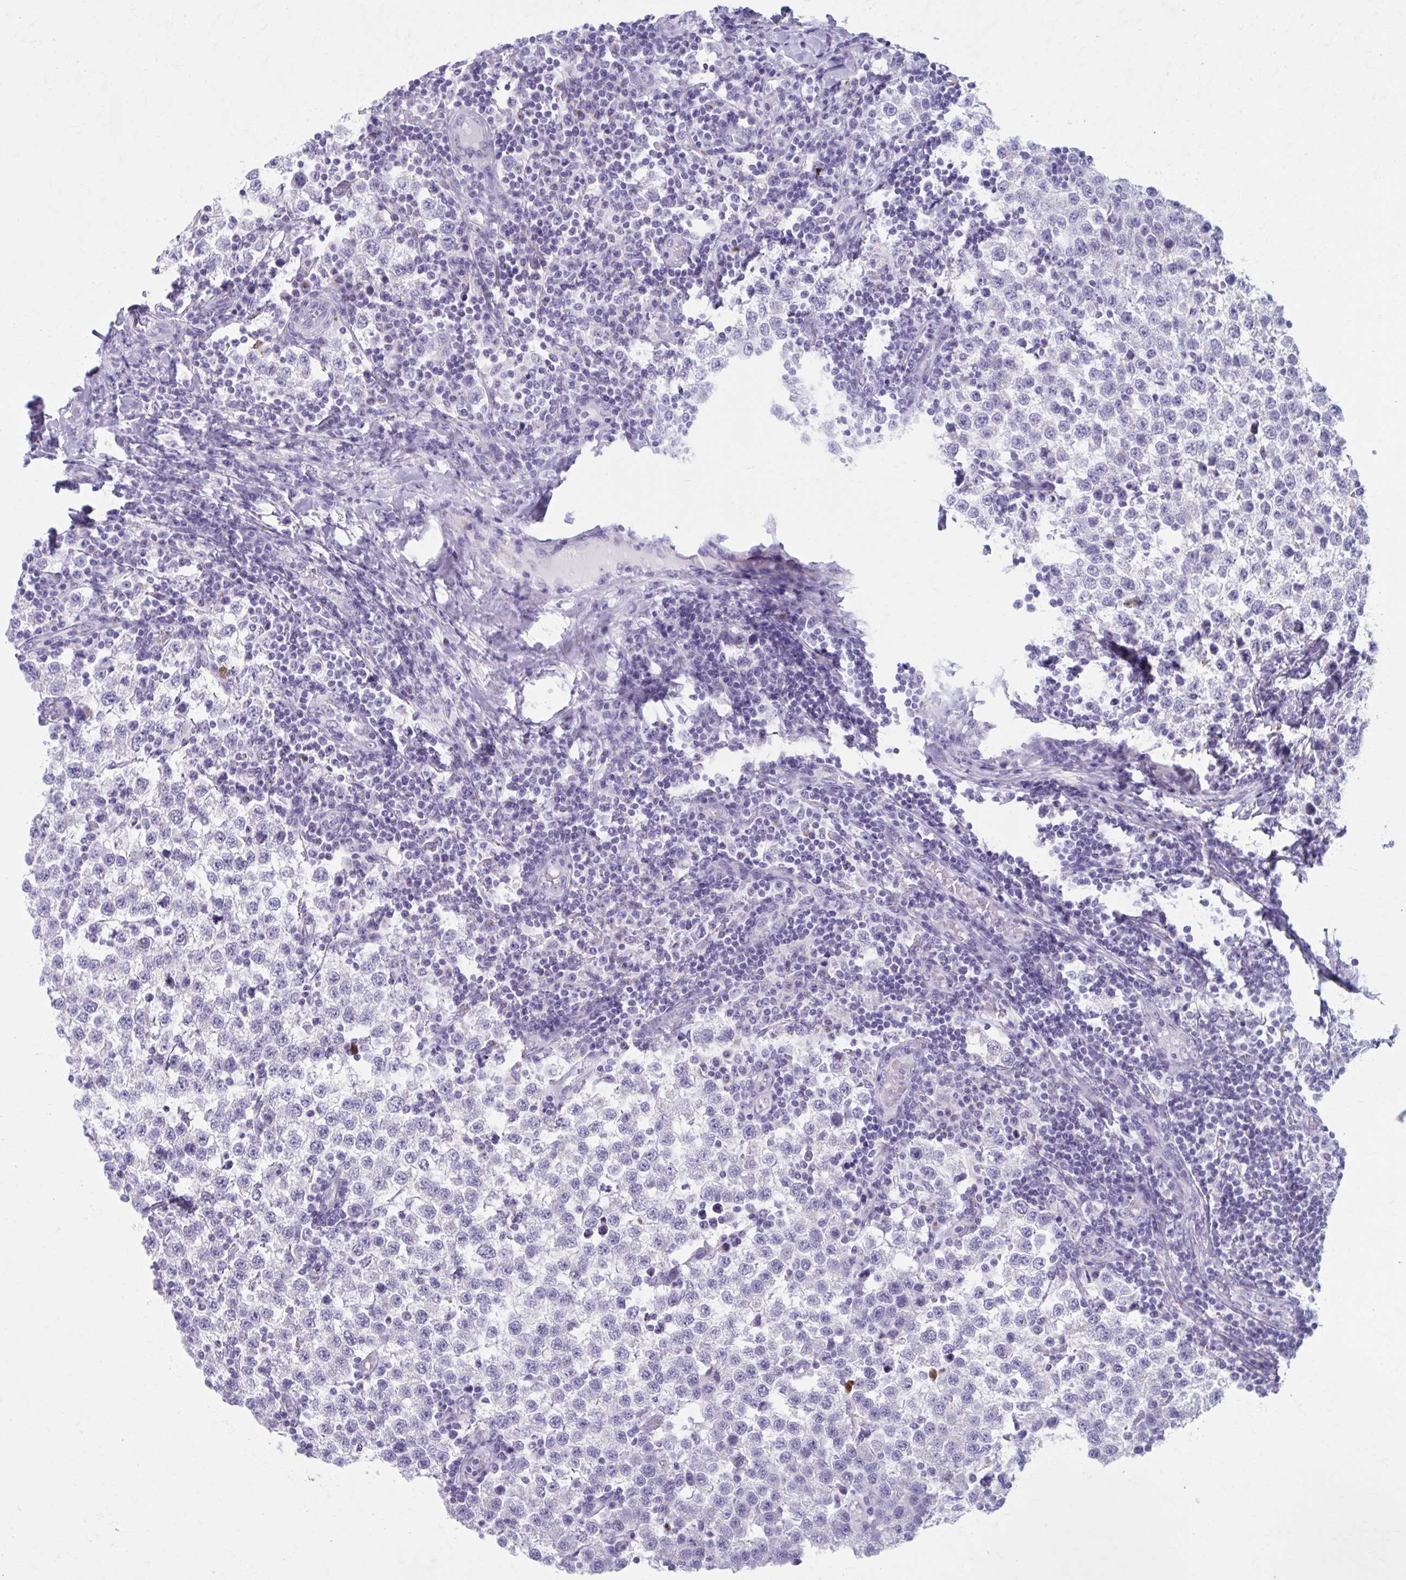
{"staining": {"intensity": "negative", "quantity": "none", "location": "none"}, "tissue": "testis cancer", "cell_type": "Tumor cells", "image_type": "cancer", "snomed": [{"axis": "morphology", "description": "Seminoma, NOS"}, {"axis": "topography", "description": "Testis"}], "caption": "A histopathology image of testis seminoma stained for a protein demonstrates no brown staining in tumor cells.", "gene": "KCNE2", "patient": {"sex": "male", "age": 34}}